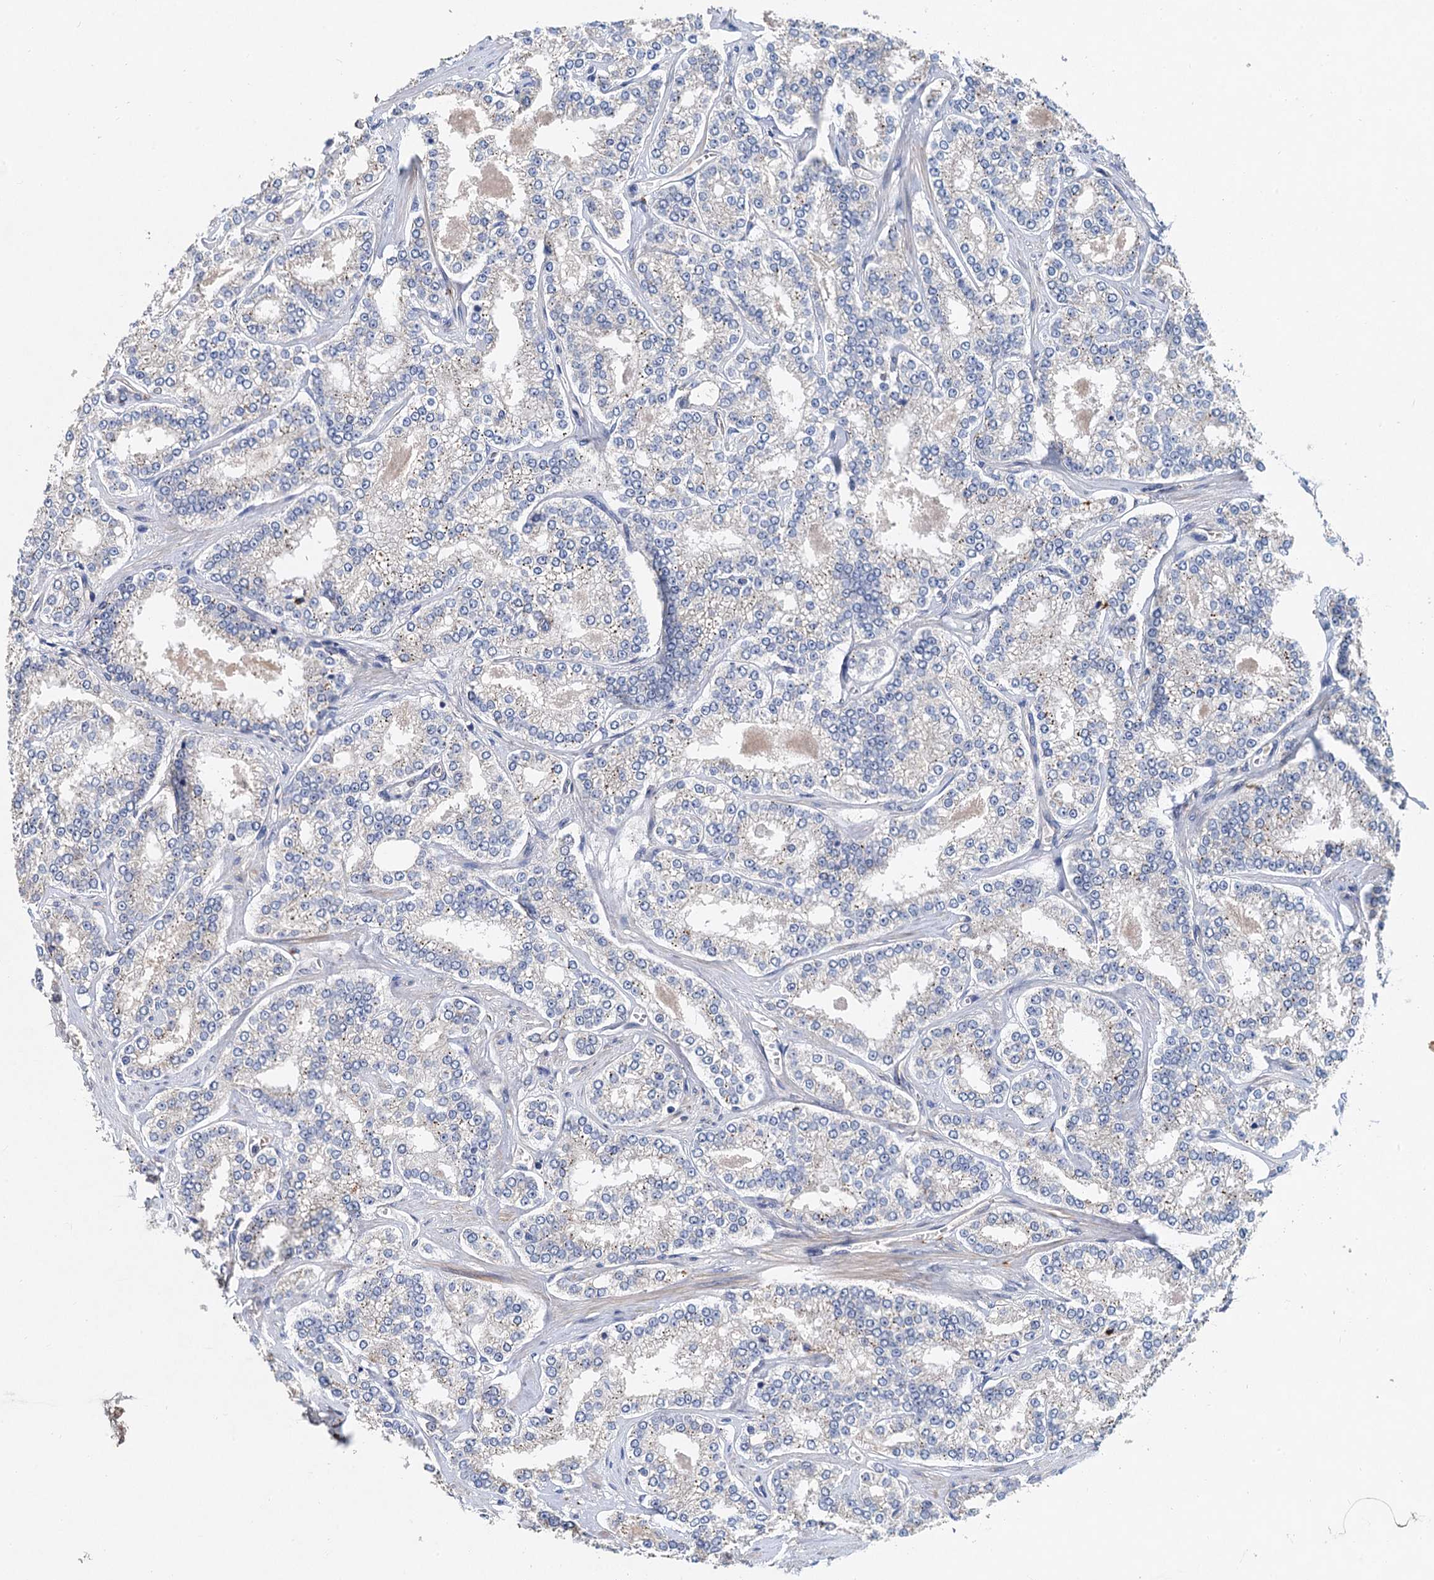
{"staining": {"intensity": "negative", "quantity": "none", "location": "none"}, "tissue": "prostate cancer", "cell_type": "Tumor cells", "image_type": "cancer", "snomed": [{"axis": "morphology", "description": "Normal tissue, NOS"}, {"axis": "morphology", "description": "Adenocarcinoma, High grade"}, {"axis": "topography", "description": "Prostate"}], "caption": "Immunohistochemical staining of human adenocarcinoma (high-grade) (prostate) shows no significant expression in tumor cells.", "gene": "TRAF7", "patient": {"sex": "male", "age": 83}}